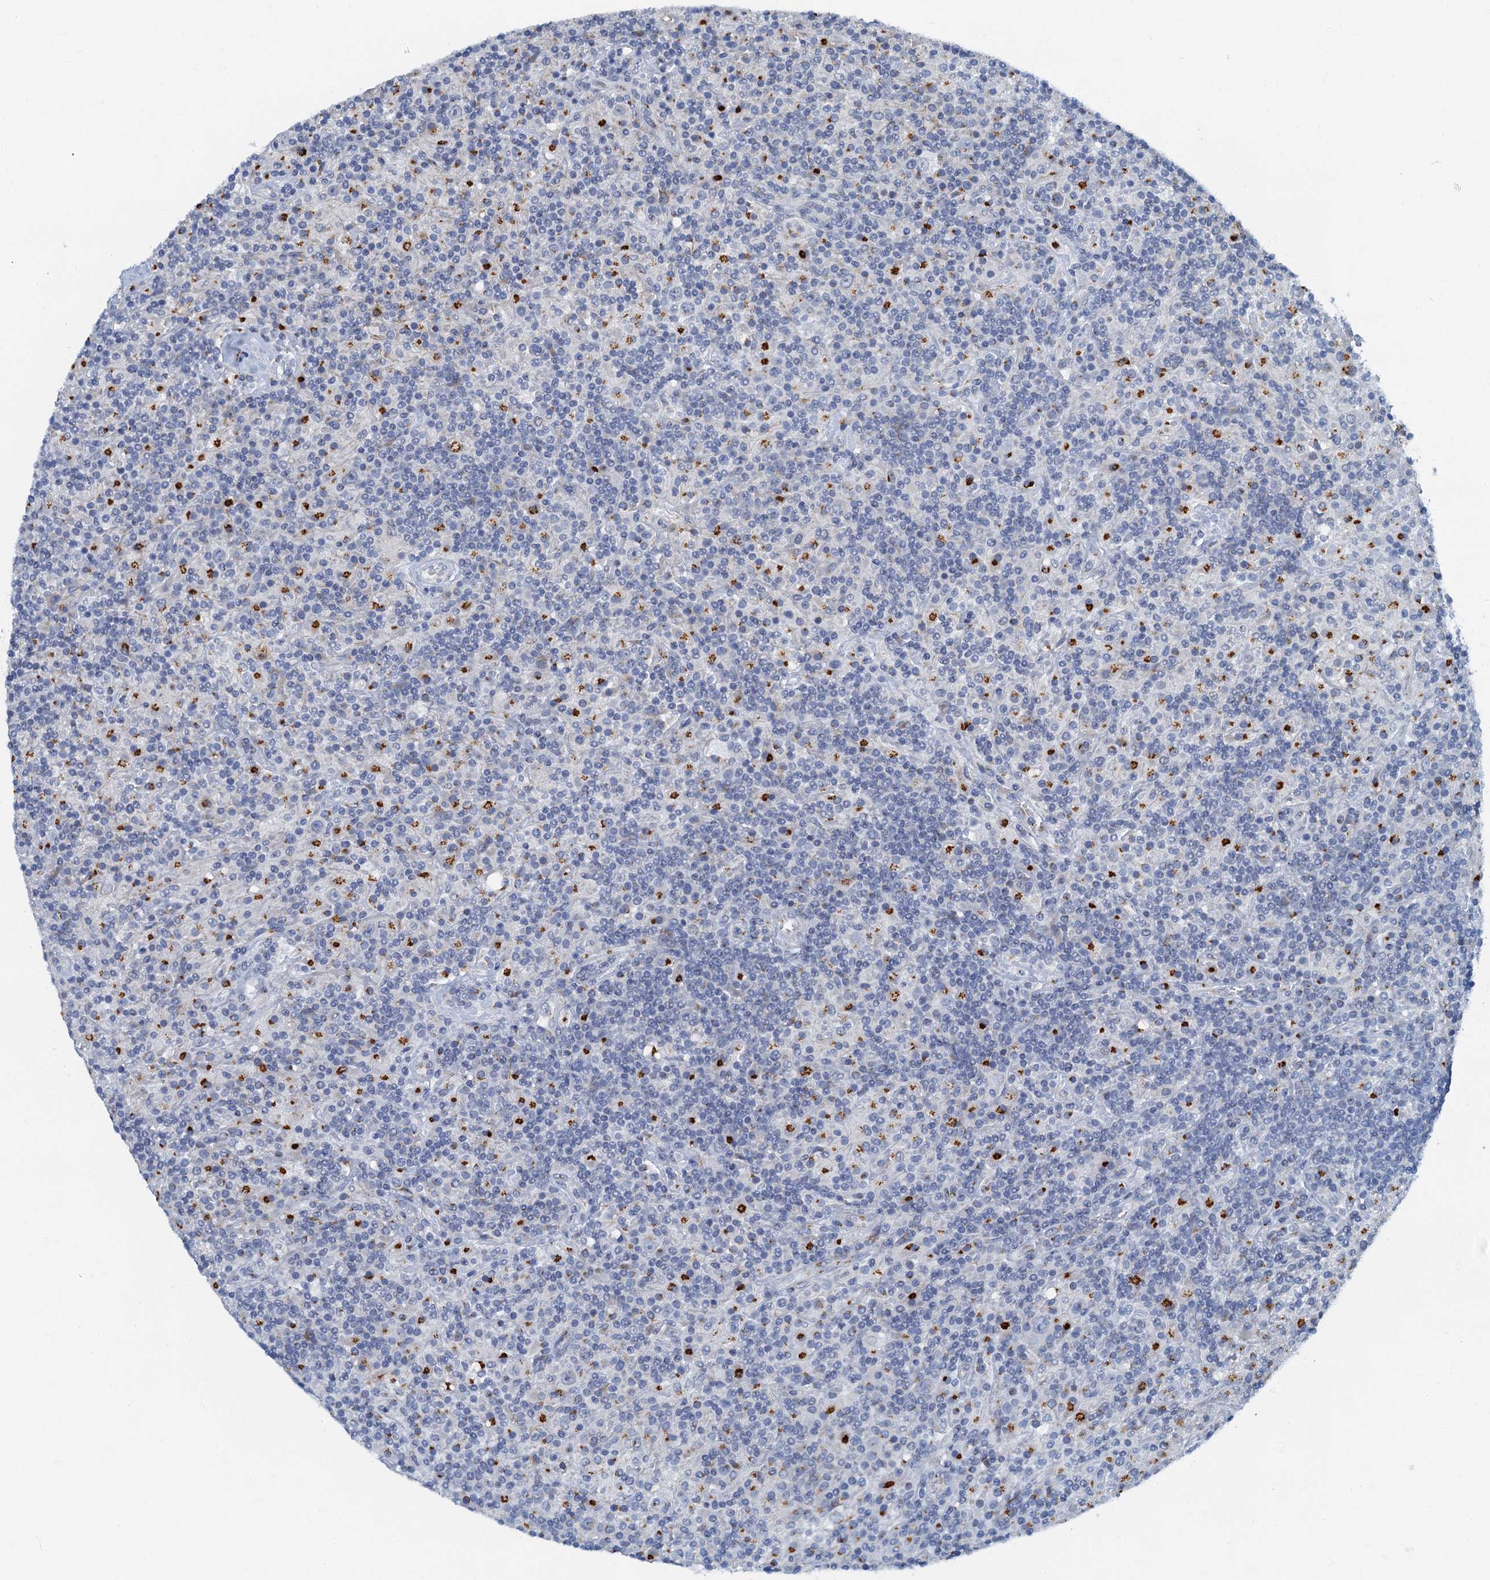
{"staining": {"intensity": "negative", "quantity": "none", "location": "none"}, "tissue": "lymphoma", "cell_type": "Tumor cells", "image_type": "cancer", "snomed": [{"axis": "morphology", "description": "Hodgkin's disease, NOS"}, {"axis": "topography", "description": "Lymph node"}], "caption": "Micrograph shows no protein staining in tumor cells of lymphoma tissue.", "gene": "LYPD3", "patient": {"sex": "male", "age": 70}}